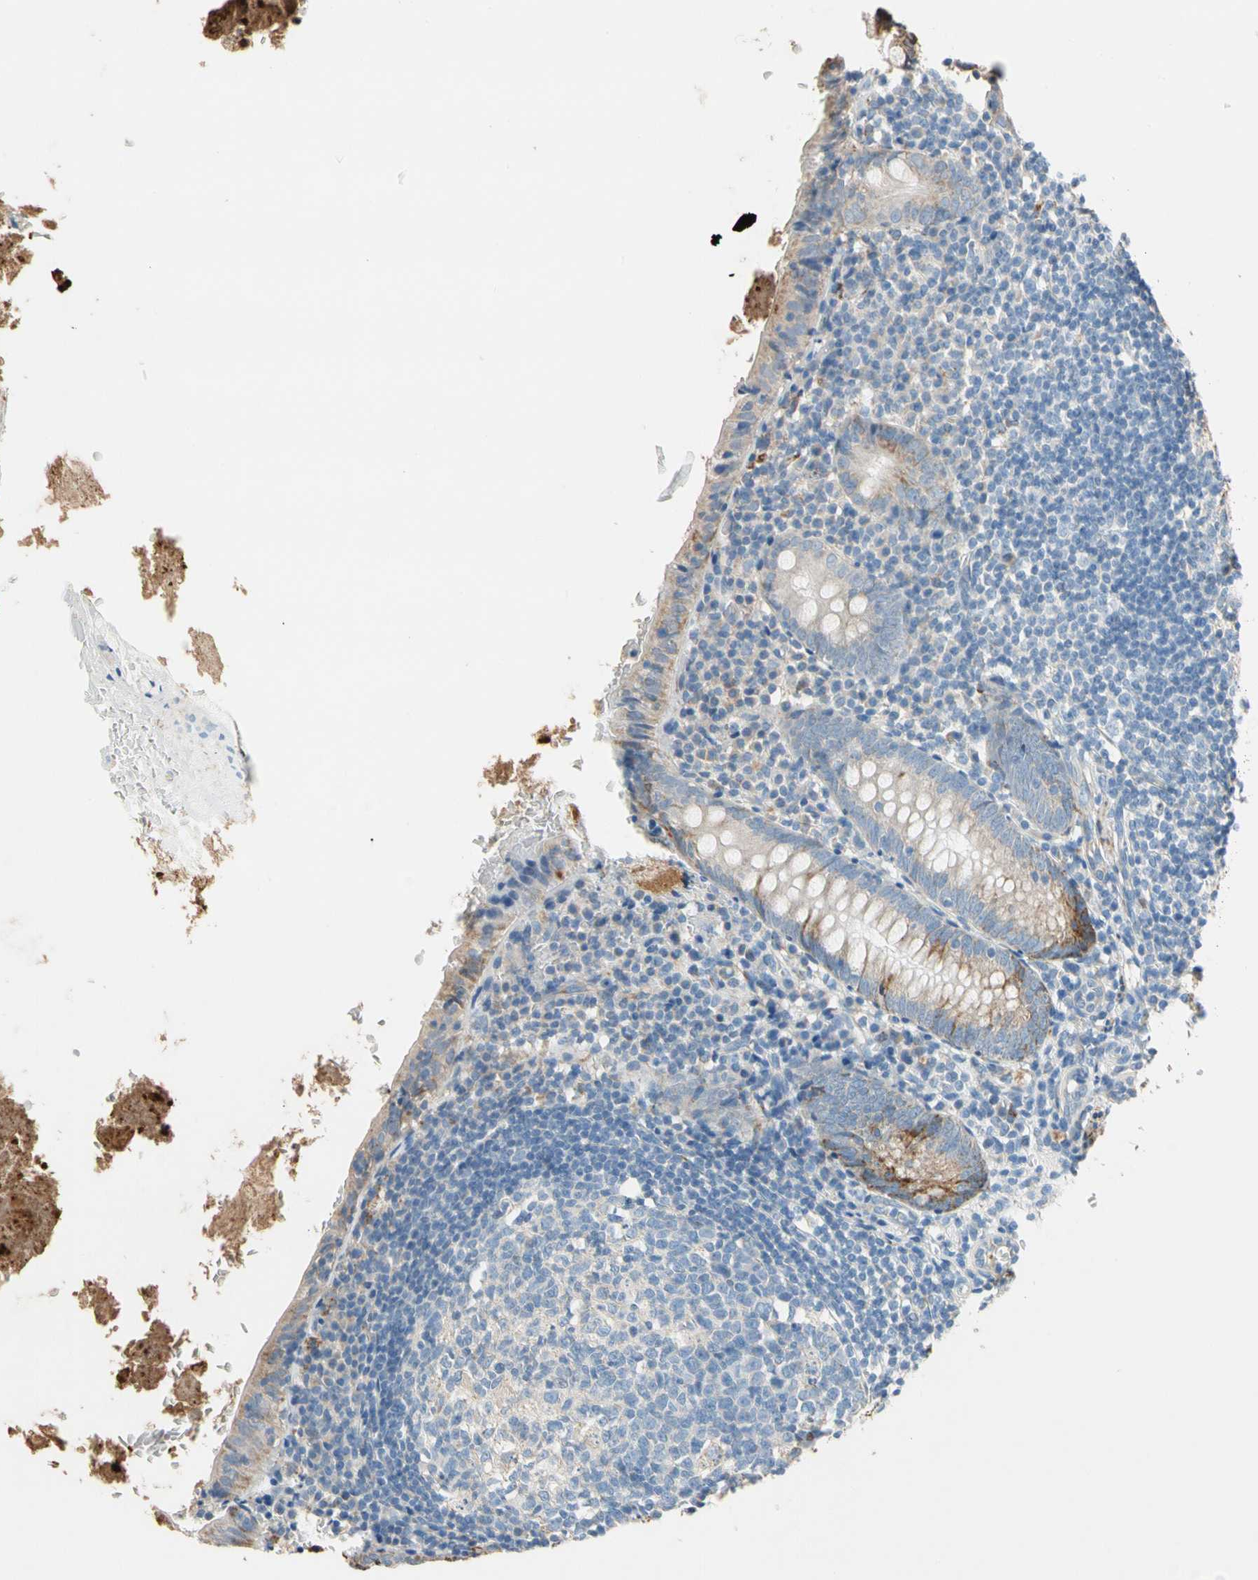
{"staining": {"intensity": "moderate", "quantity": ">75%", "location": "cytoplasmic/membranous"}, "tissue": "appendix", "cell_type": "Glandular cells", "image_type": "normal", "snomed": [{"axis": "morphology", "description": "Normal tissue, NOS"}, {"axis": "topography", "description": "Appendix"}], "caption": "Protein expression by IHC reveals moderate cytoplasmic/membranous staining in approximately >75% of glandular cells in unremarkable appendix. The staining is performed using DAB brown chromogen to label protein expression. The nuclei are counter-stained blue using hematoxylin.", "gene": "LY6G6F", "patient": {"sex": "female", "age": 10}}